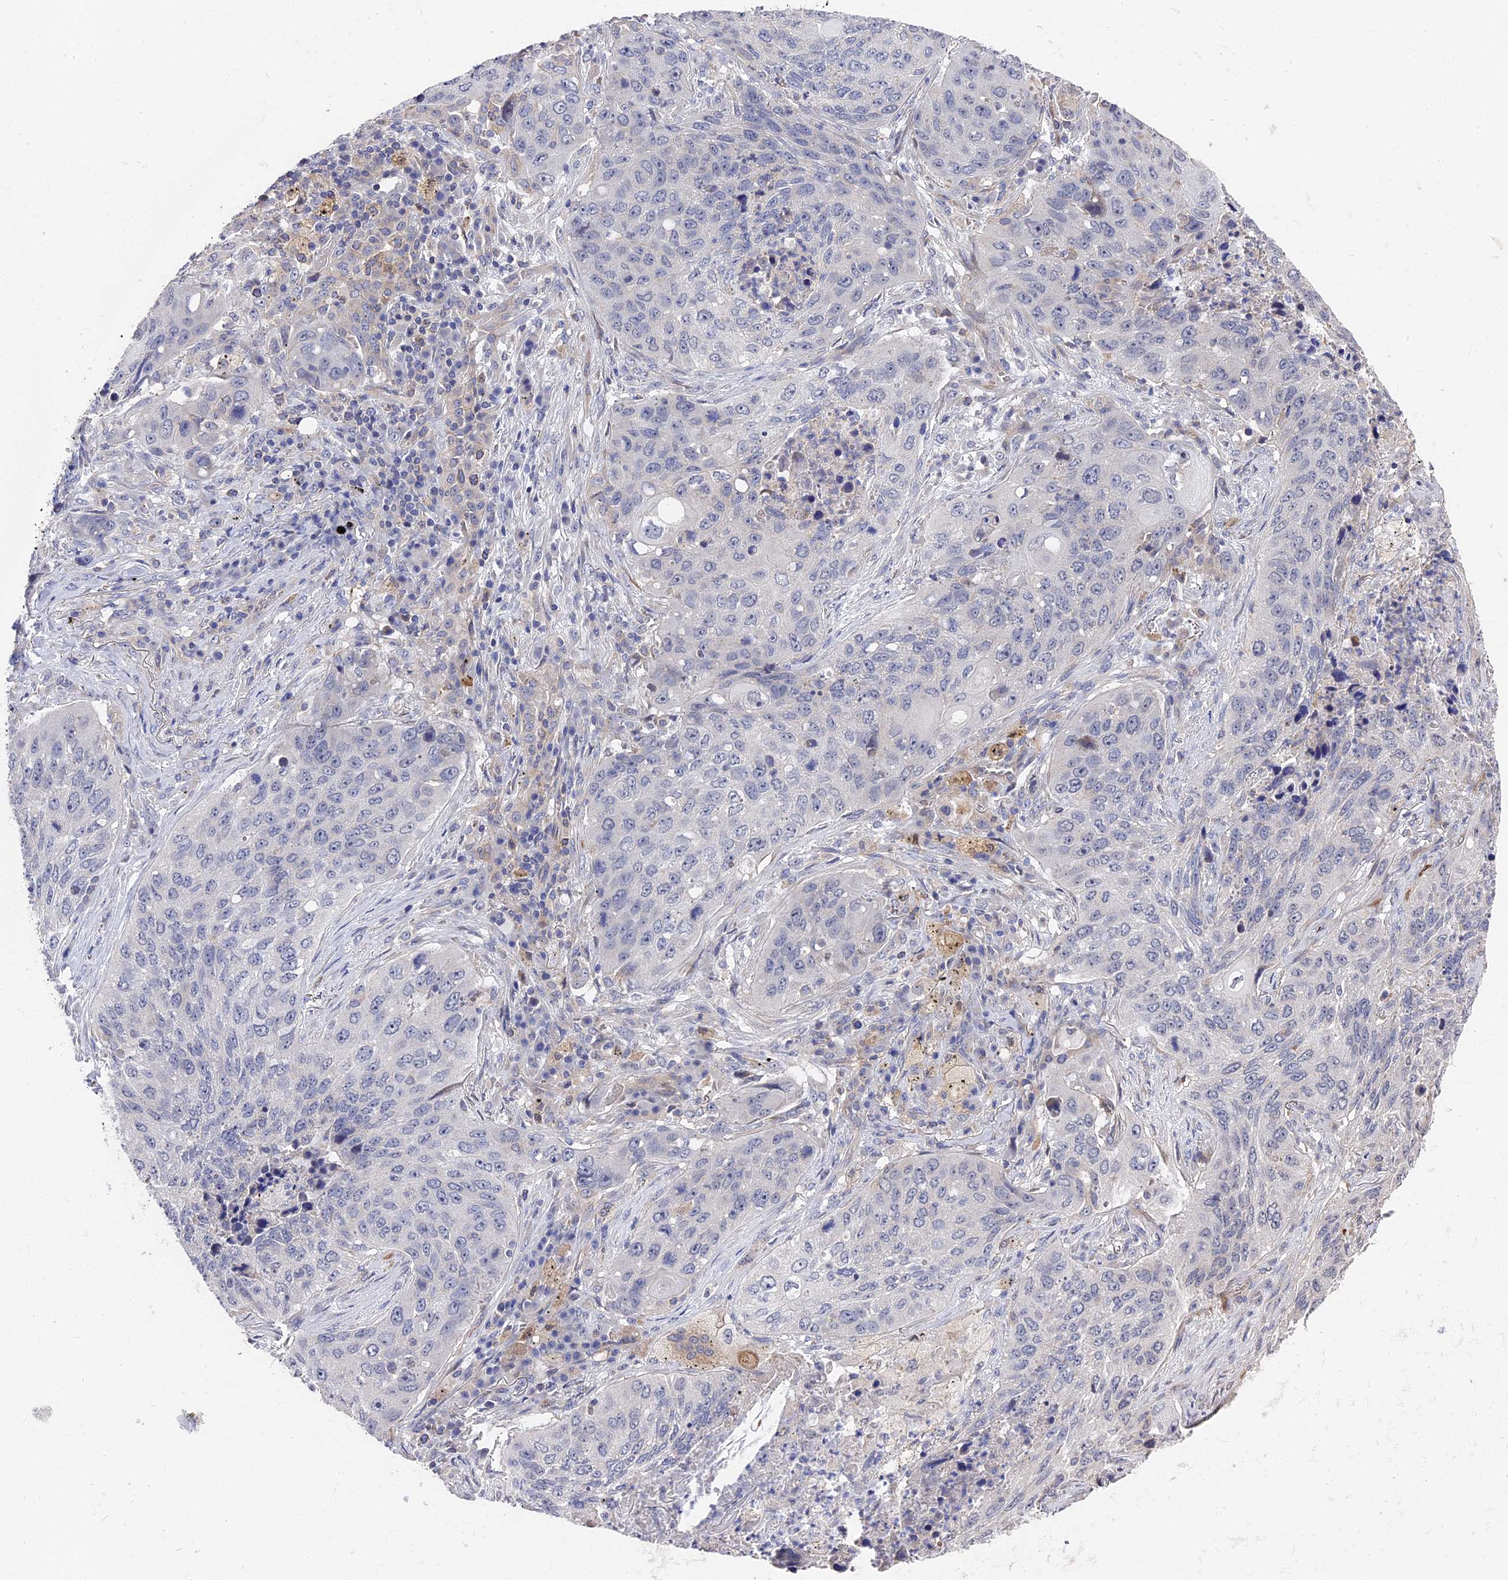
{"staining": {"intensity": "negative", "quantity": "none", "location": "none"}, "tissue": "lung cancer", "cell_type": "Tumor cells", "image_type": "cancer", "snomed": [{"axis": "morphology", "description": "Squamous cell carcinoma, NOS"}, {"axis": "topography", "description": "Lung"}], "caption": "IHC histopathology image of human lung cancer (squamous cell carcinoma) stained for a protein (brown), which shows no staining in tumor cells.", "gene": "CCDC113", "patient": {"sex": "female", "age": 63}}